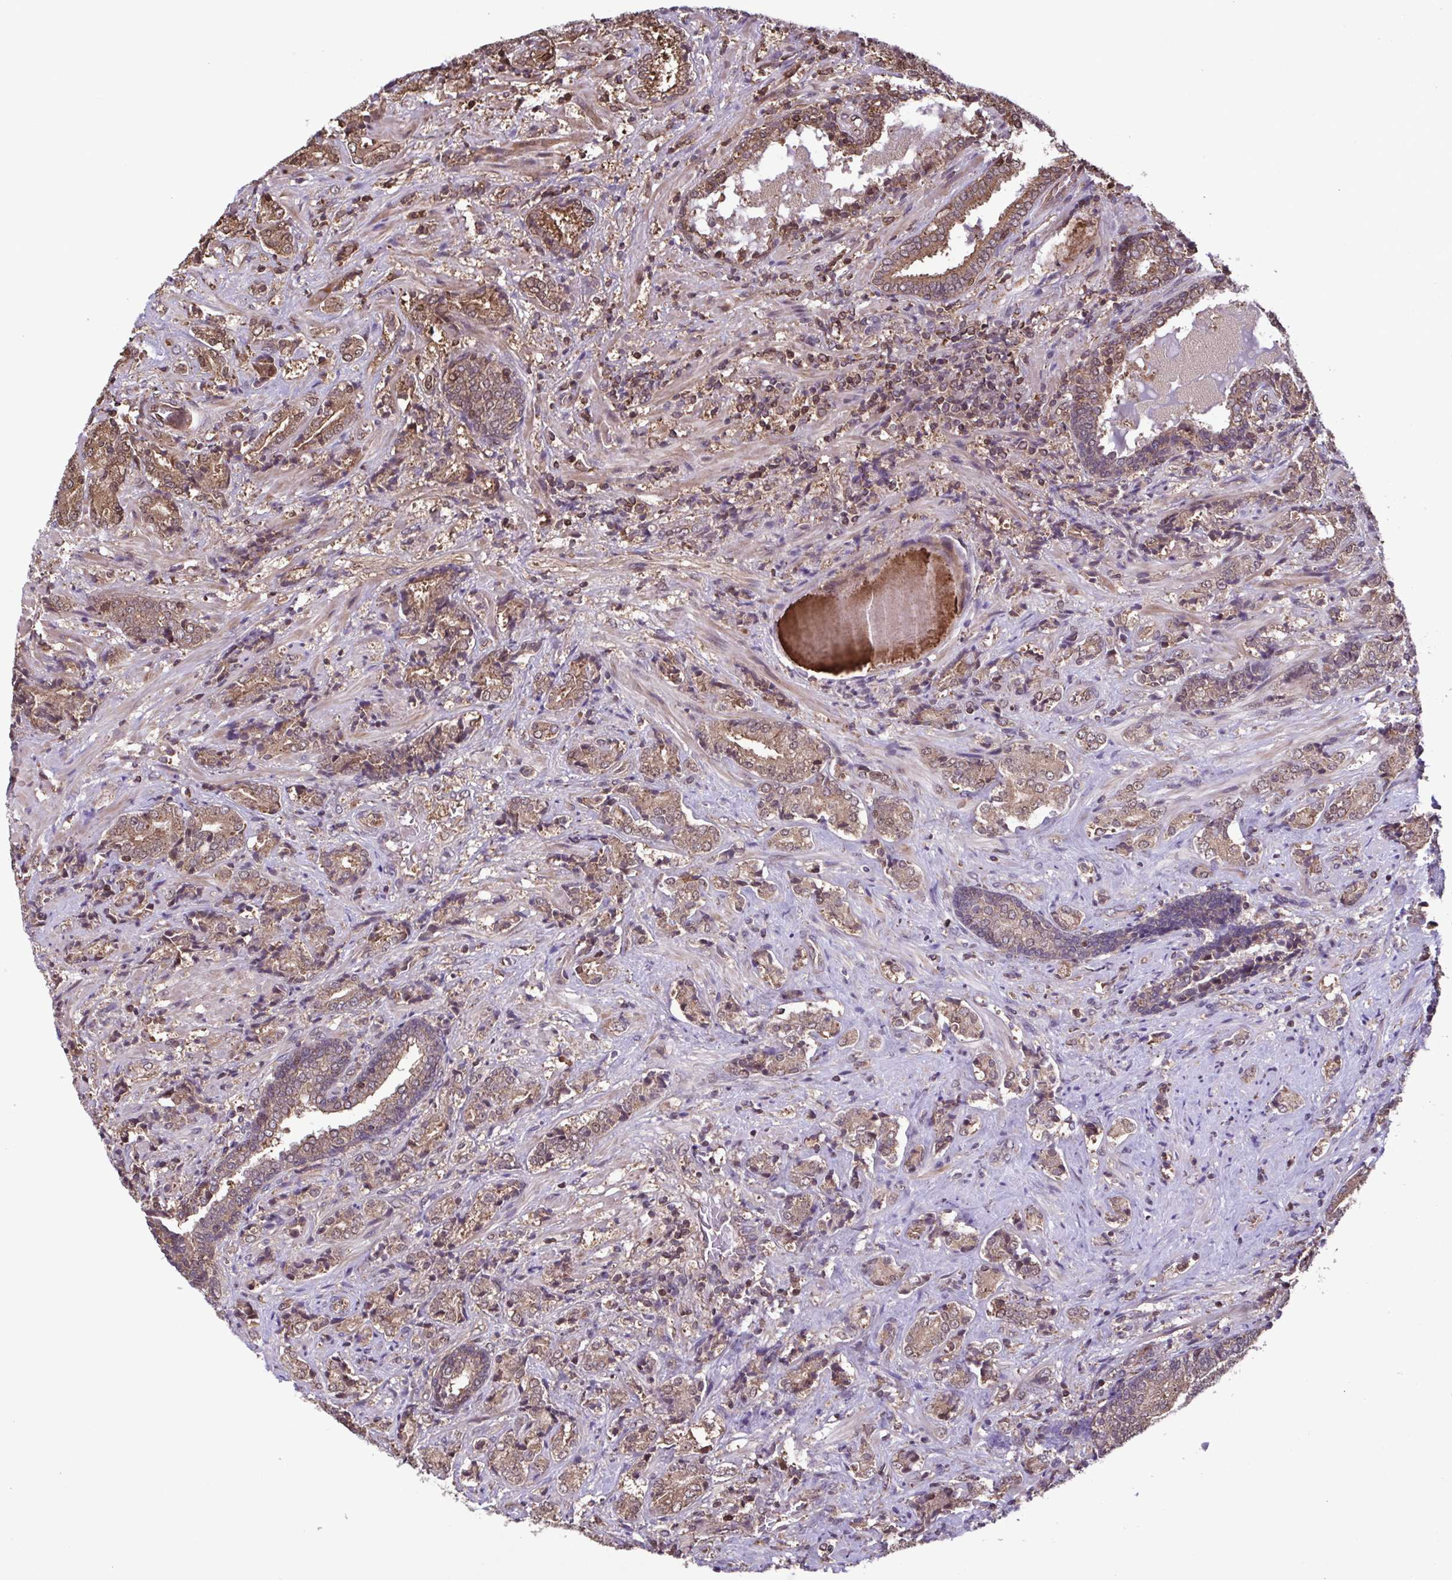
{"staining": {"intensity": "moderate", "quantity": ">75%", "location": "cytoplasmic/membranous,nuclear"}, "tissue": "prostate cancer", "cell_type": "Tumor cells", "image_type": "cancer", "snomed": [{"axis": "morphology", "description": "Adenocarcinoma, High grade"}, {"axis": "topography", "description": "Prostate"}], "caption": "Immunohistochemistry of prostate adenocarcinoma (high-grade) displays medium levels of moderate cytoplasmic/membranous and nuclear staining in about >75% of tumor cells.", "gene": "SEC63", "patient": {"sex": "male", "age": 62}}